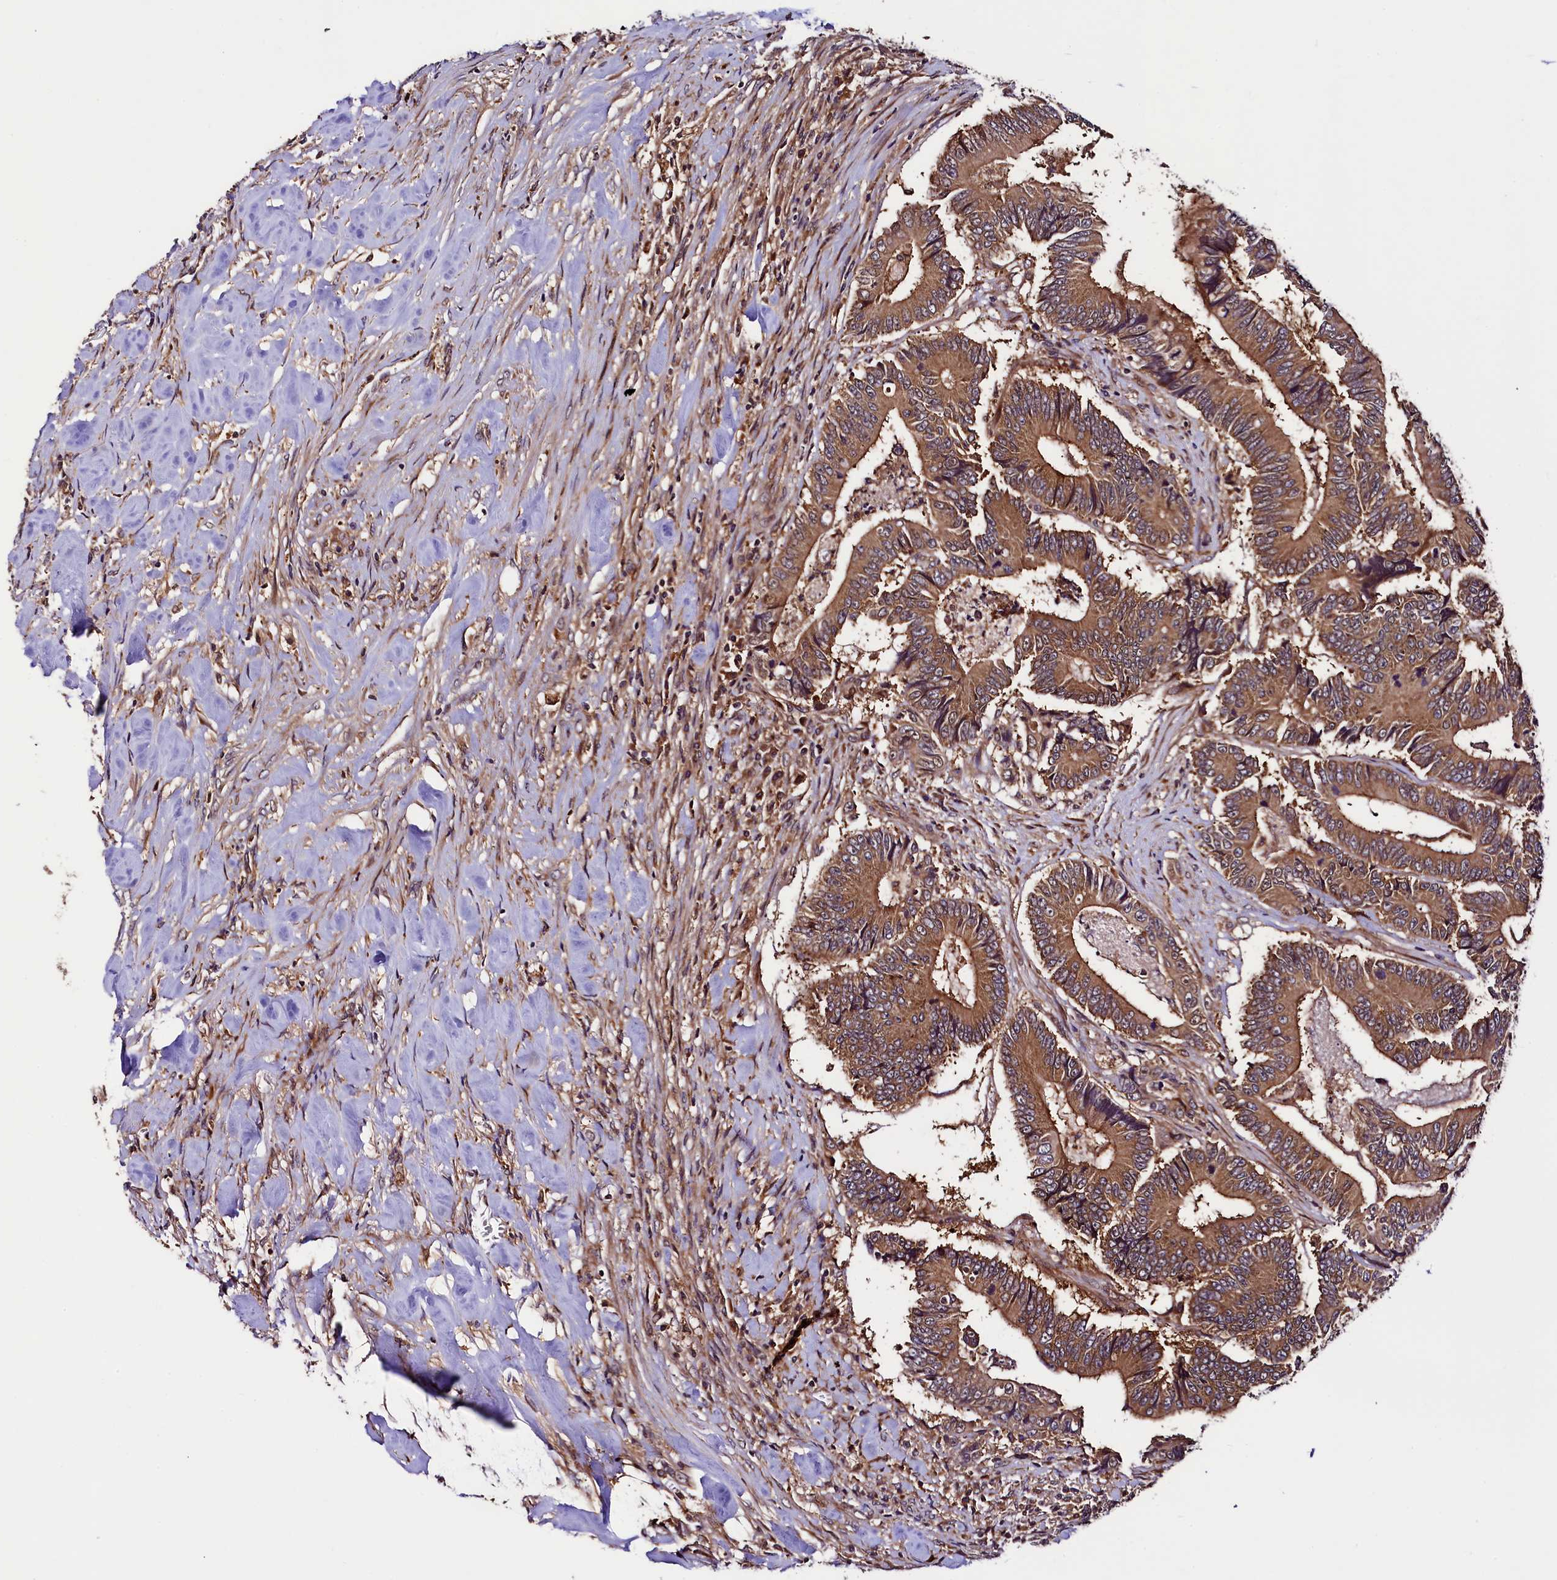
{"staining": {"intensity": "moderate", "quantity": ">75%", "location": "cytoplasmic/membranous"}, "tissue": "colorectal cancer", "cell_type": "Tumor cells", "image_type": "cancer", "snomed": [{"axis": "morphology", "description": "Adenocarcinoma, NOS"}, {"axis": "topography", "description": "Colon"}], "caption": "This micrograph shows adenocarcinoma (colorectal) stained with IHC to label a protein in brown. The cytoplasmic/membranous of tumor cells show moderate positivity for the protein. Nuclei are counter-stained blue.", "gene": "VPS35", "patient": {"sex": "male", "age": 83}}